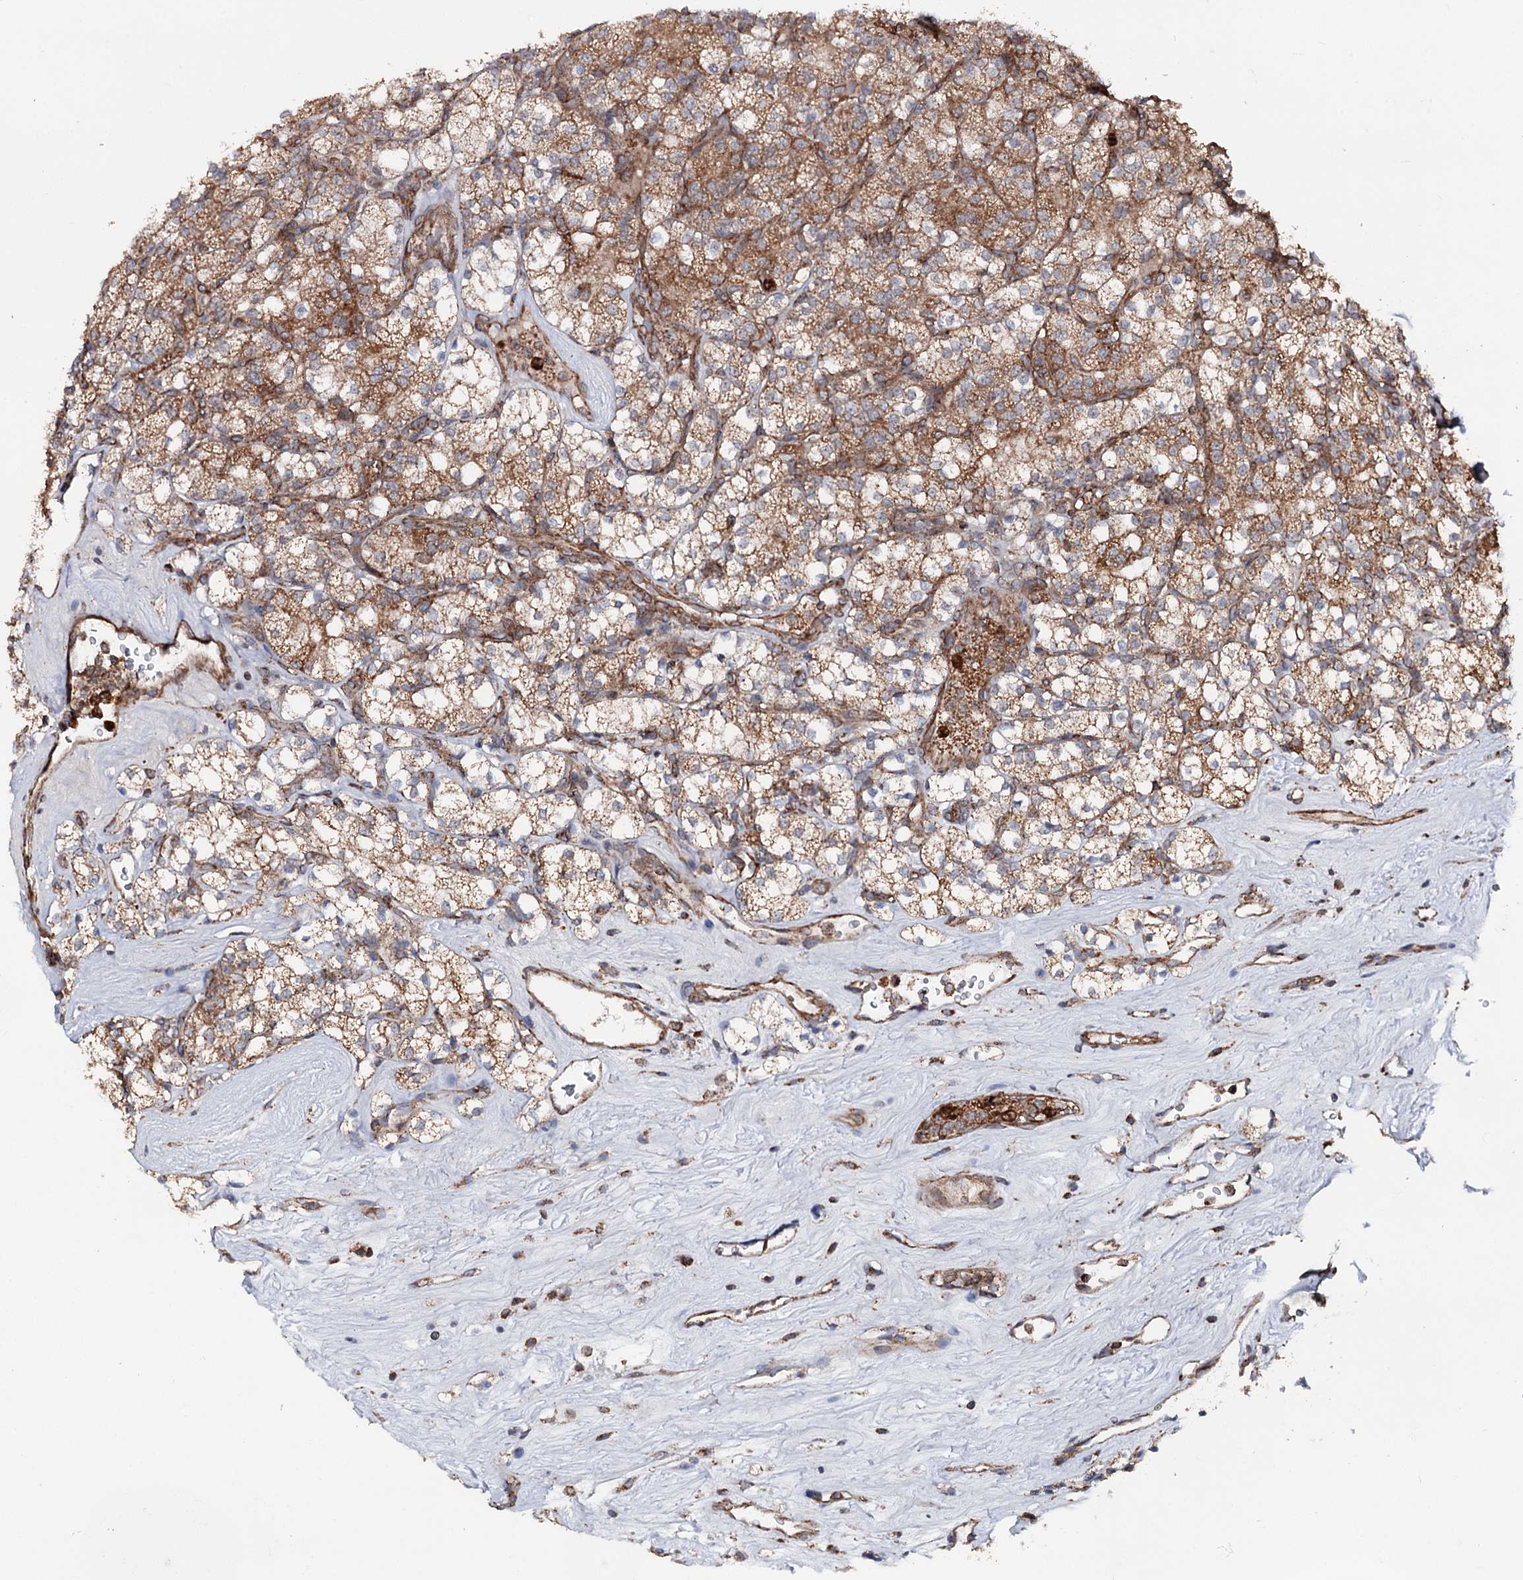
{"staining": {"intensity": "moderate", "quantity": ">75%", "location": "cytoplasmic/membranous"}, "tissue": "renal cancer", "cell_type": "Tumor cells", "image_type": "cancer", "snomed": [{"axis": "morphology", "description": "Adenocarcinoma, NOS"}, {"axis": "topography", "description": "Kidney"}], "caption": "DAB (3,3'-diaminobenzidine) immunohistochemical staining of renal cancer exhibits moderate cytoplasmic/membranous protein positivity in approximately >75% of tumor cells. (DAB (3,3'-diaminobenzidine) = brown stain, brightfield microscopy at high magnification).", "gene": "FGFR1OP2", "patient": {"sex": "male", "age": 77}}